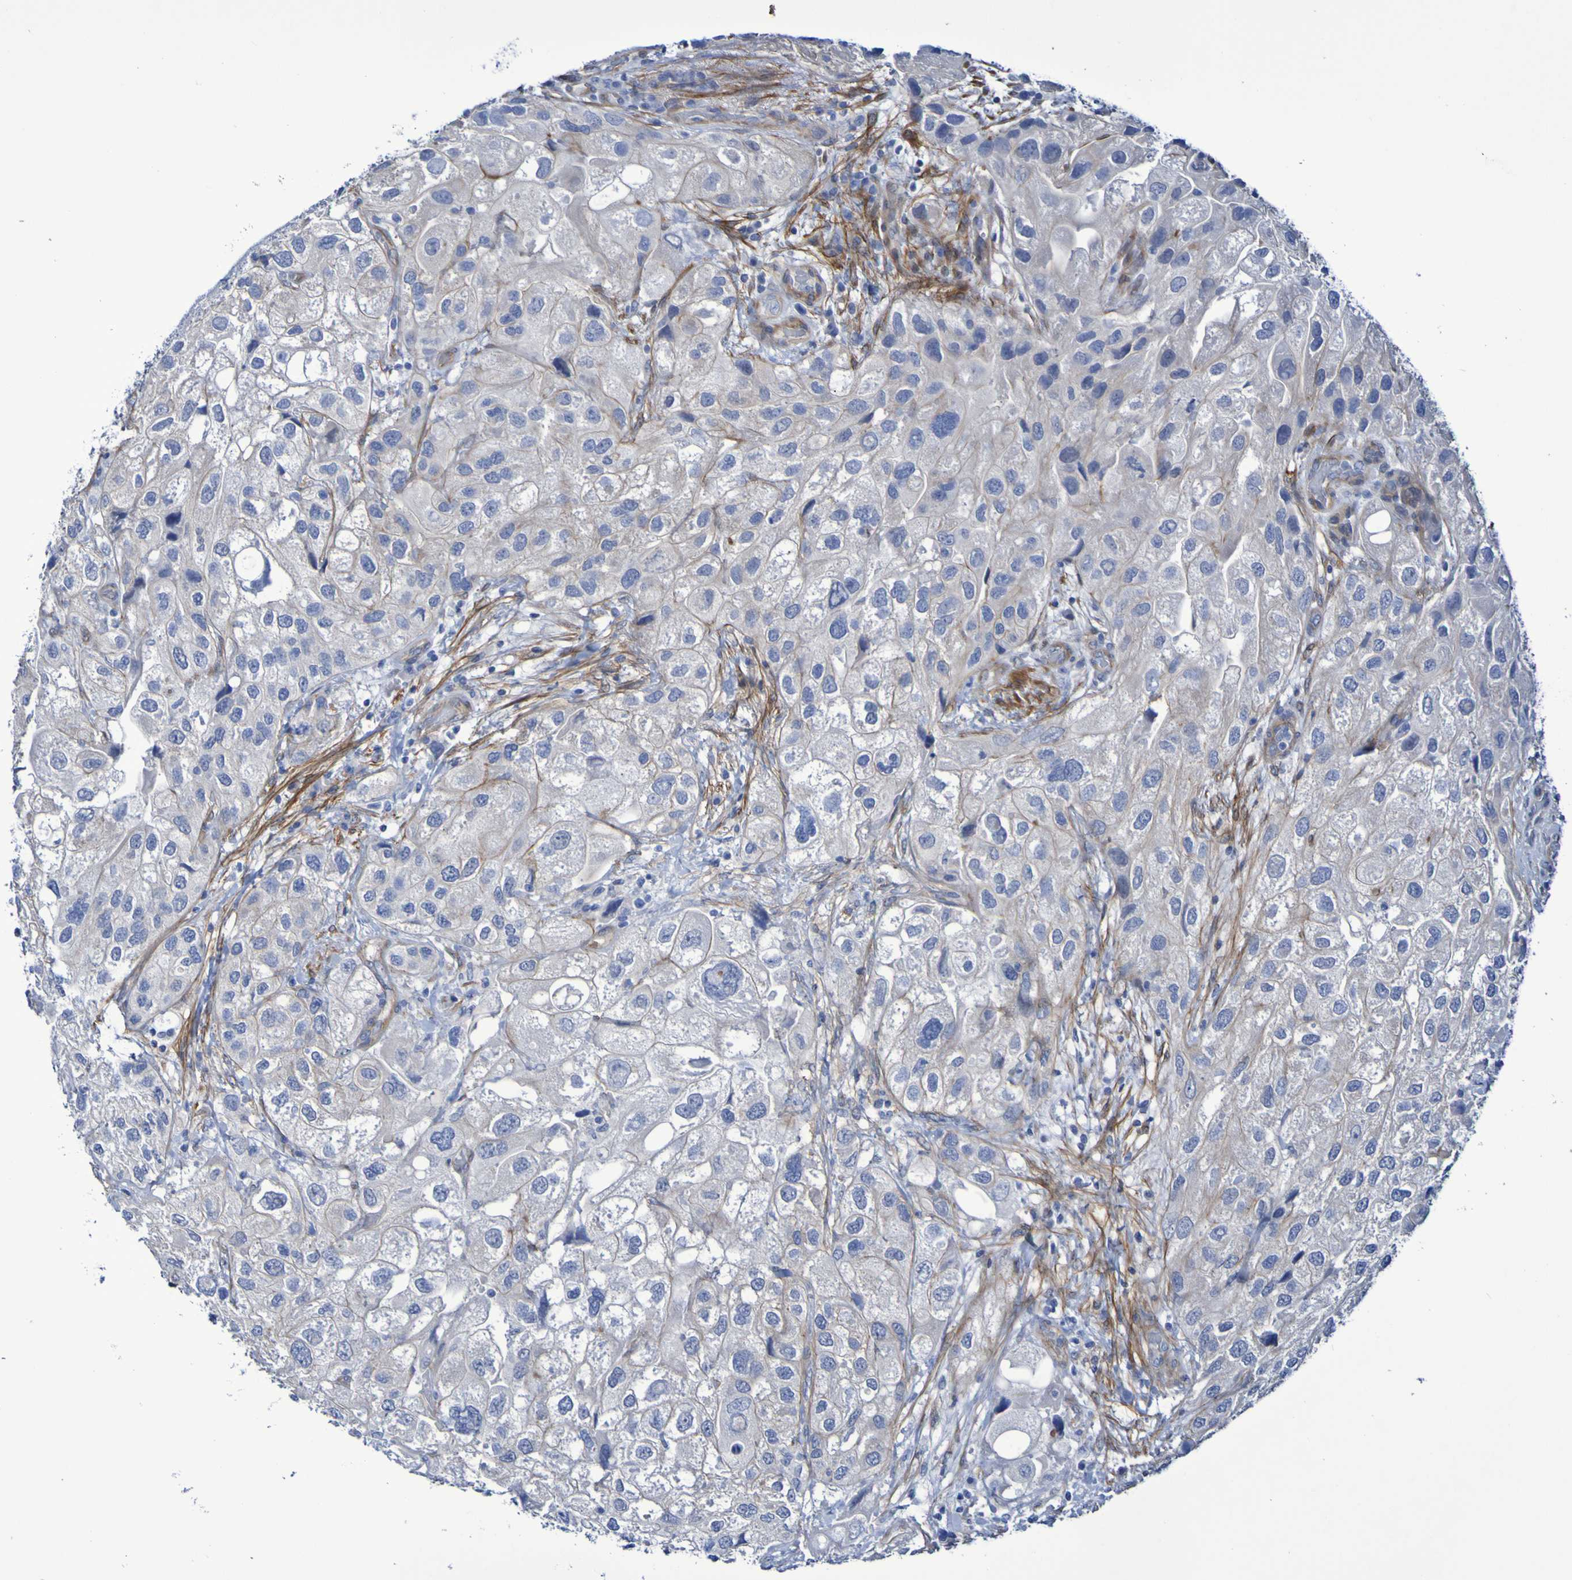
{"staining": {"intensity": "weak", "quantity": "<25%", "location": "cytoplasmic/membranous"}, "tissue": "urothelial cancer", "cell_type": "Tumor cells", "image_type": "cancer", "snomed": [{"axis": "morphology", "description": "Urothelial carcinoma, High grade"}, {"axis": "topography", "description": "Urinary bladder"}], "caption": "Tumor cells are negative for brown protein staining in high-grade urothelial carcinoma. (DAB (3,3'-diaminobenzidine) IHC with hematoxylin counter stain).", "gene": "LPP", "patient": {"sex": "female", "age": 64}}